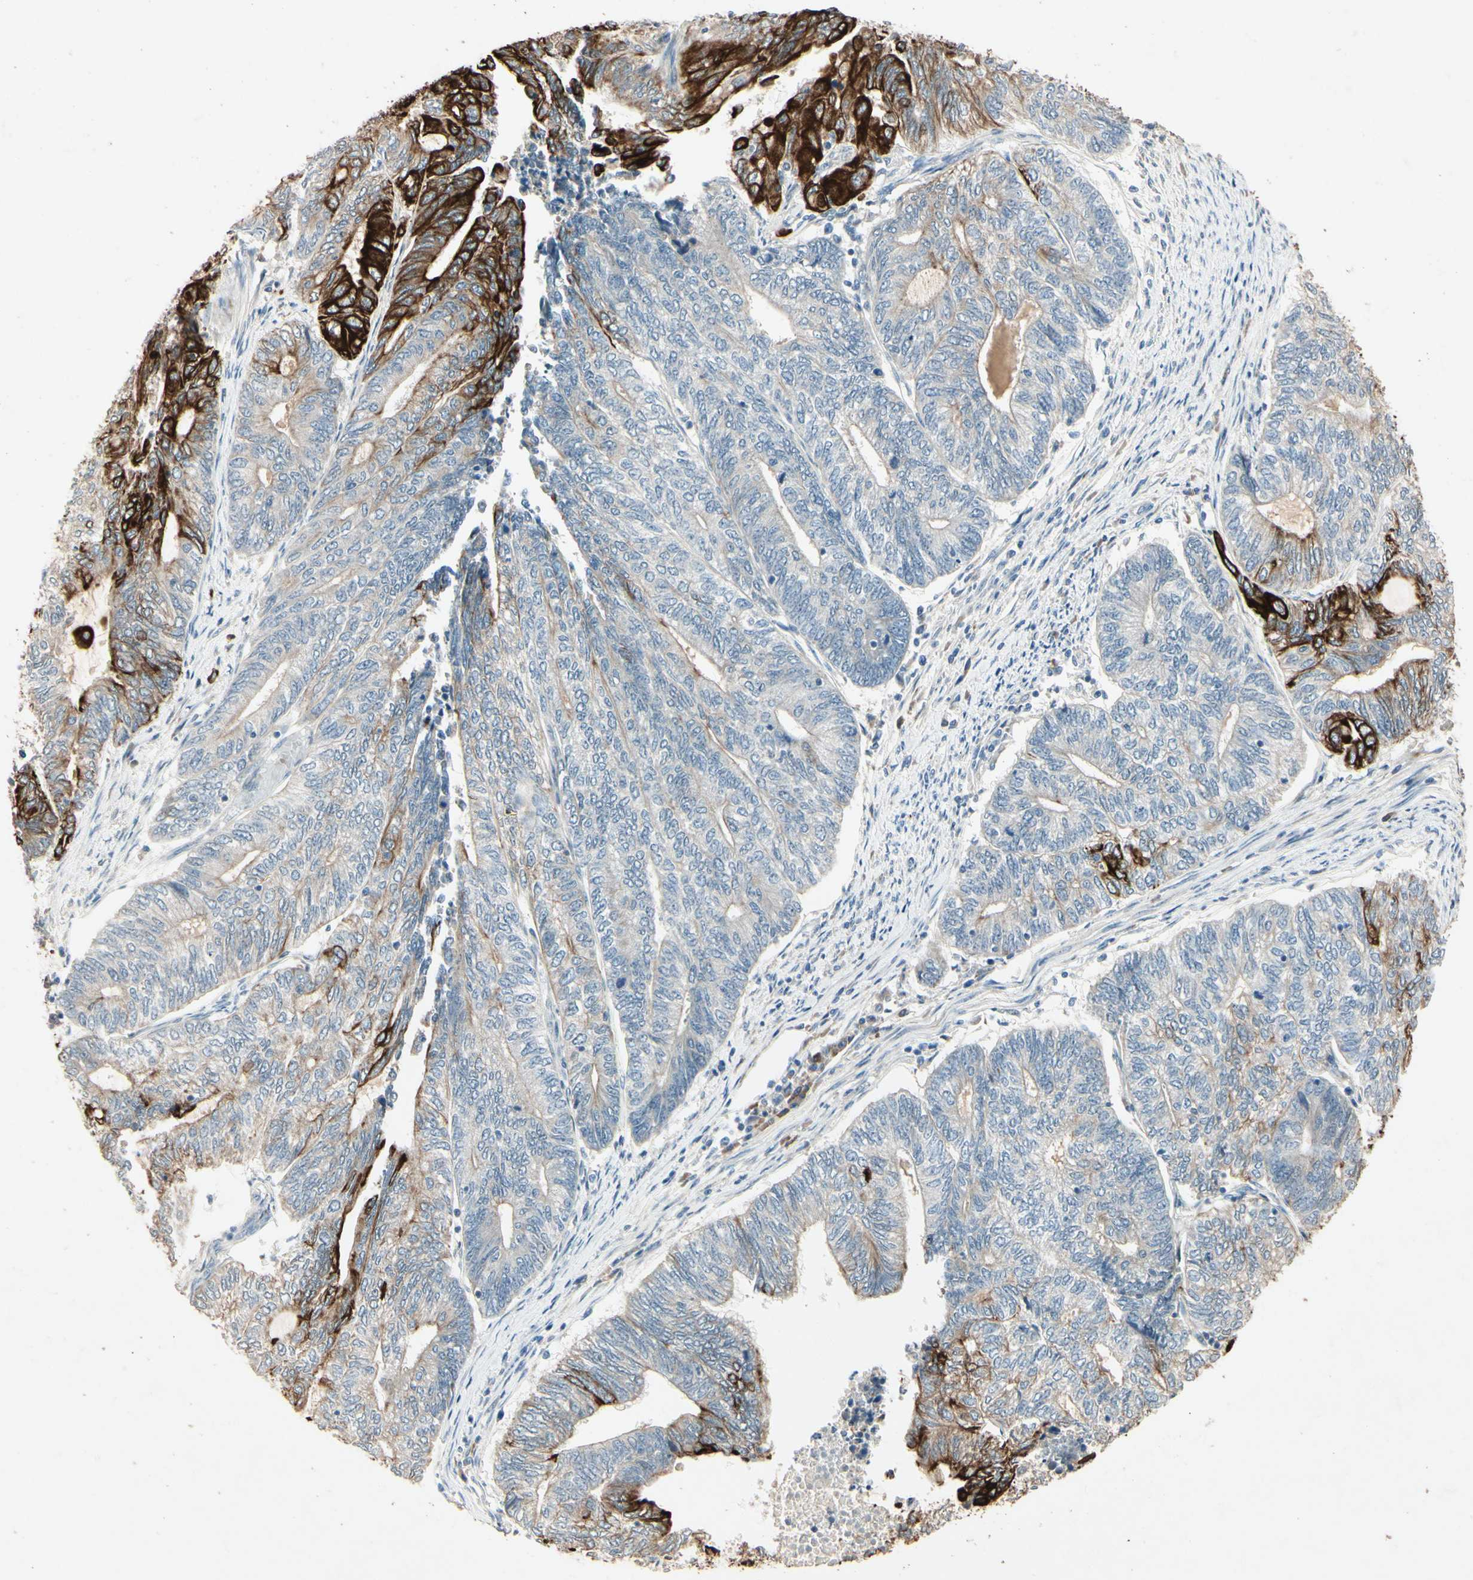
{"staining": {"intensity": "strong", "quantity": "<25%", "location": "cytoplasmic/membranous"}, "tissue": "endometrial cancer", "cell_type": "Tumor cells", "image_type": "cancer", "snomed": [{"axis": "morphology", "description": "Adenocarcinoma, NOS"}, {"axis": "topography", "description": "Uterus"}, {"axis": "topography", "description": "Endometrium"}], "caption": "This micrograph demonstrates immunohistochemistry (IHC) staining of human endometrial adenocarcinoma, with medium strong cytoplasmic/membranous expression in about <25% of tumor cells.", "gene": "SKIL", "patient": {"sex": "female", "age": 70}}